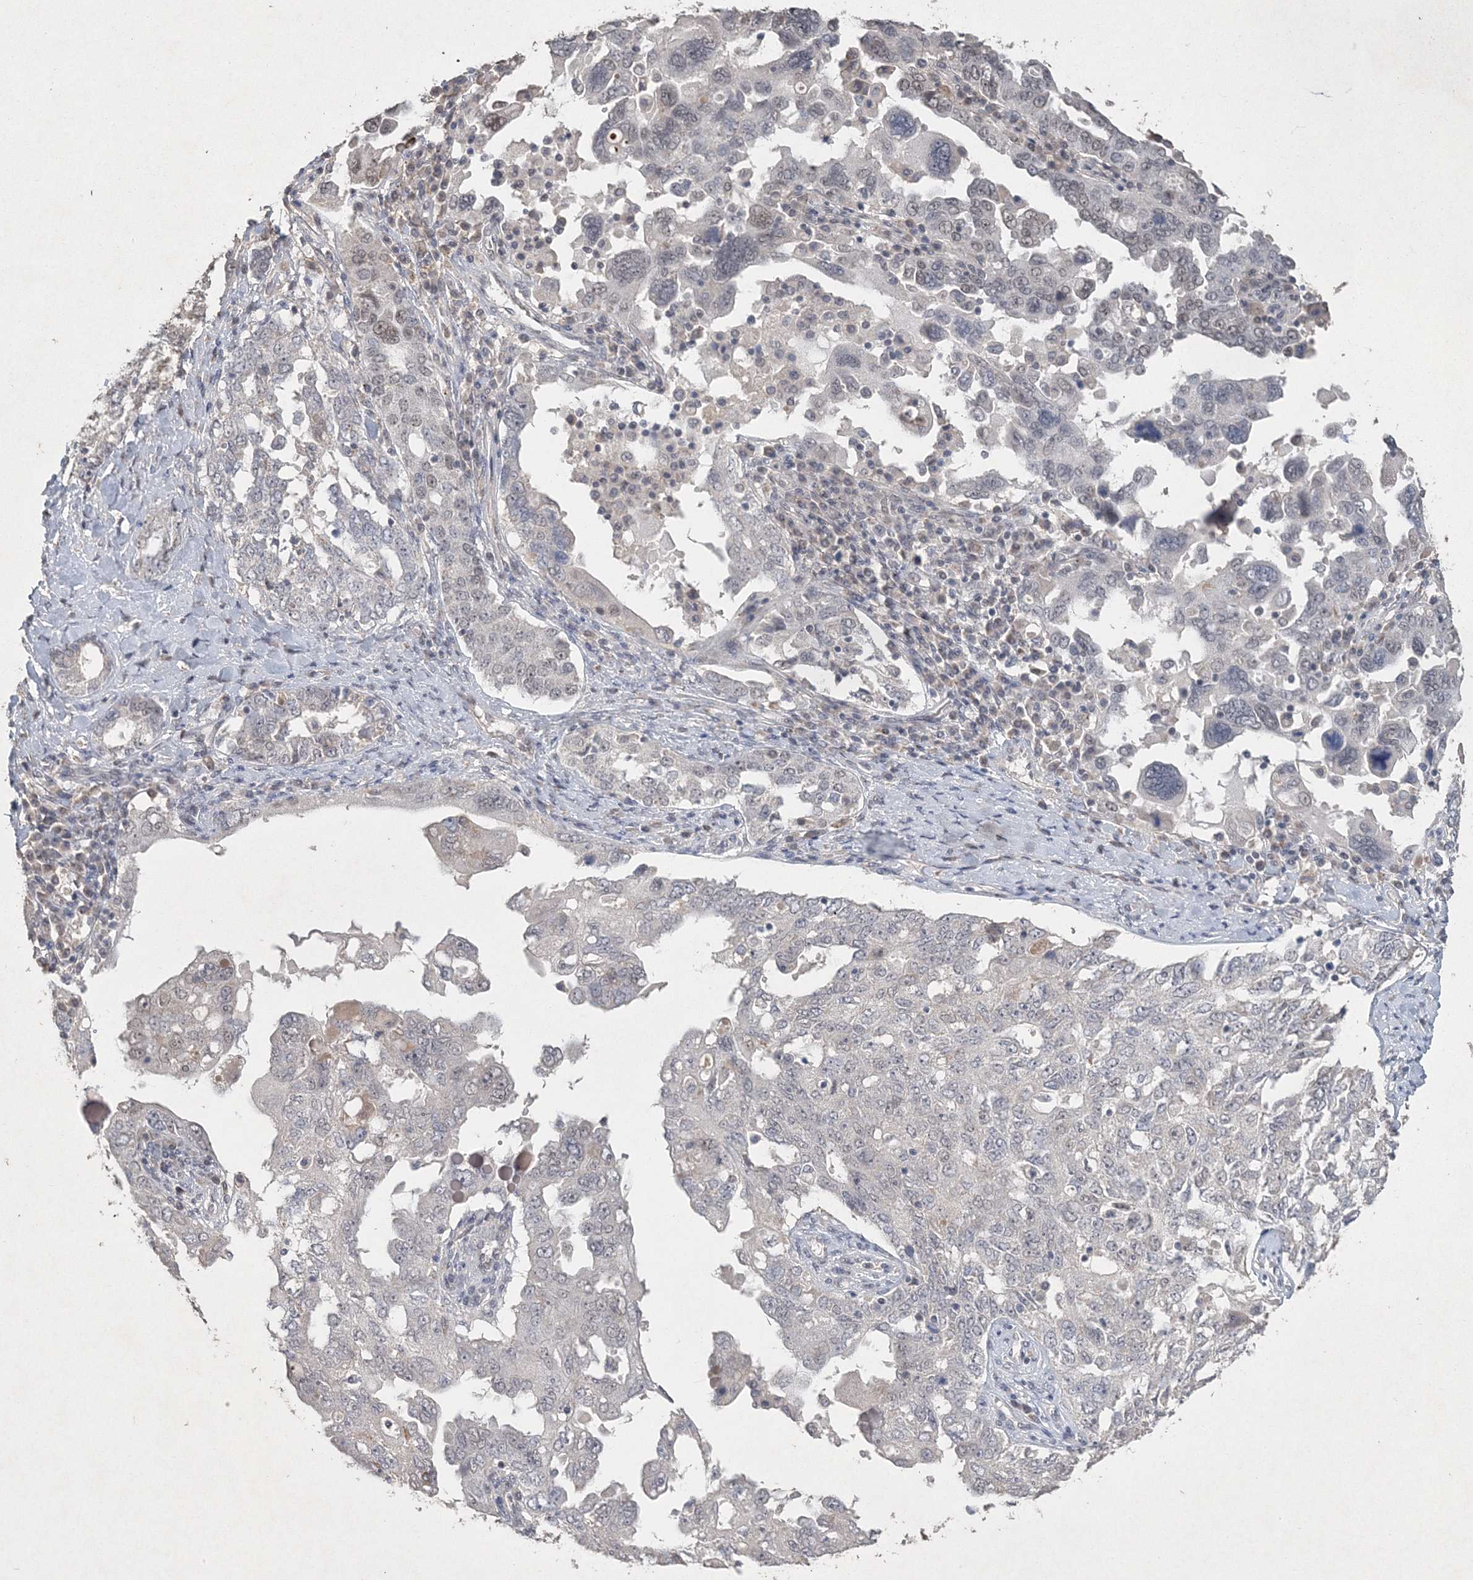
{"staining": {"intensity": "weak", "quantity": "<25%", "location": "nuclear"}, "tissue": "ovarian cancer", "cell_type": "Tumor cells", "image_type": "cancer", "snomed": [{"axis": "morphology", "description": "Carcinoma, endometroid"}, {"axis": "topography", "description": "Ovary"}], "caption": "IHC of ovarian cancer (endometroid carcinoma) exhibits no positivity in tumor cells.", "gene": "UIMC1", "patient": {"sex": "female", "age": 62}}